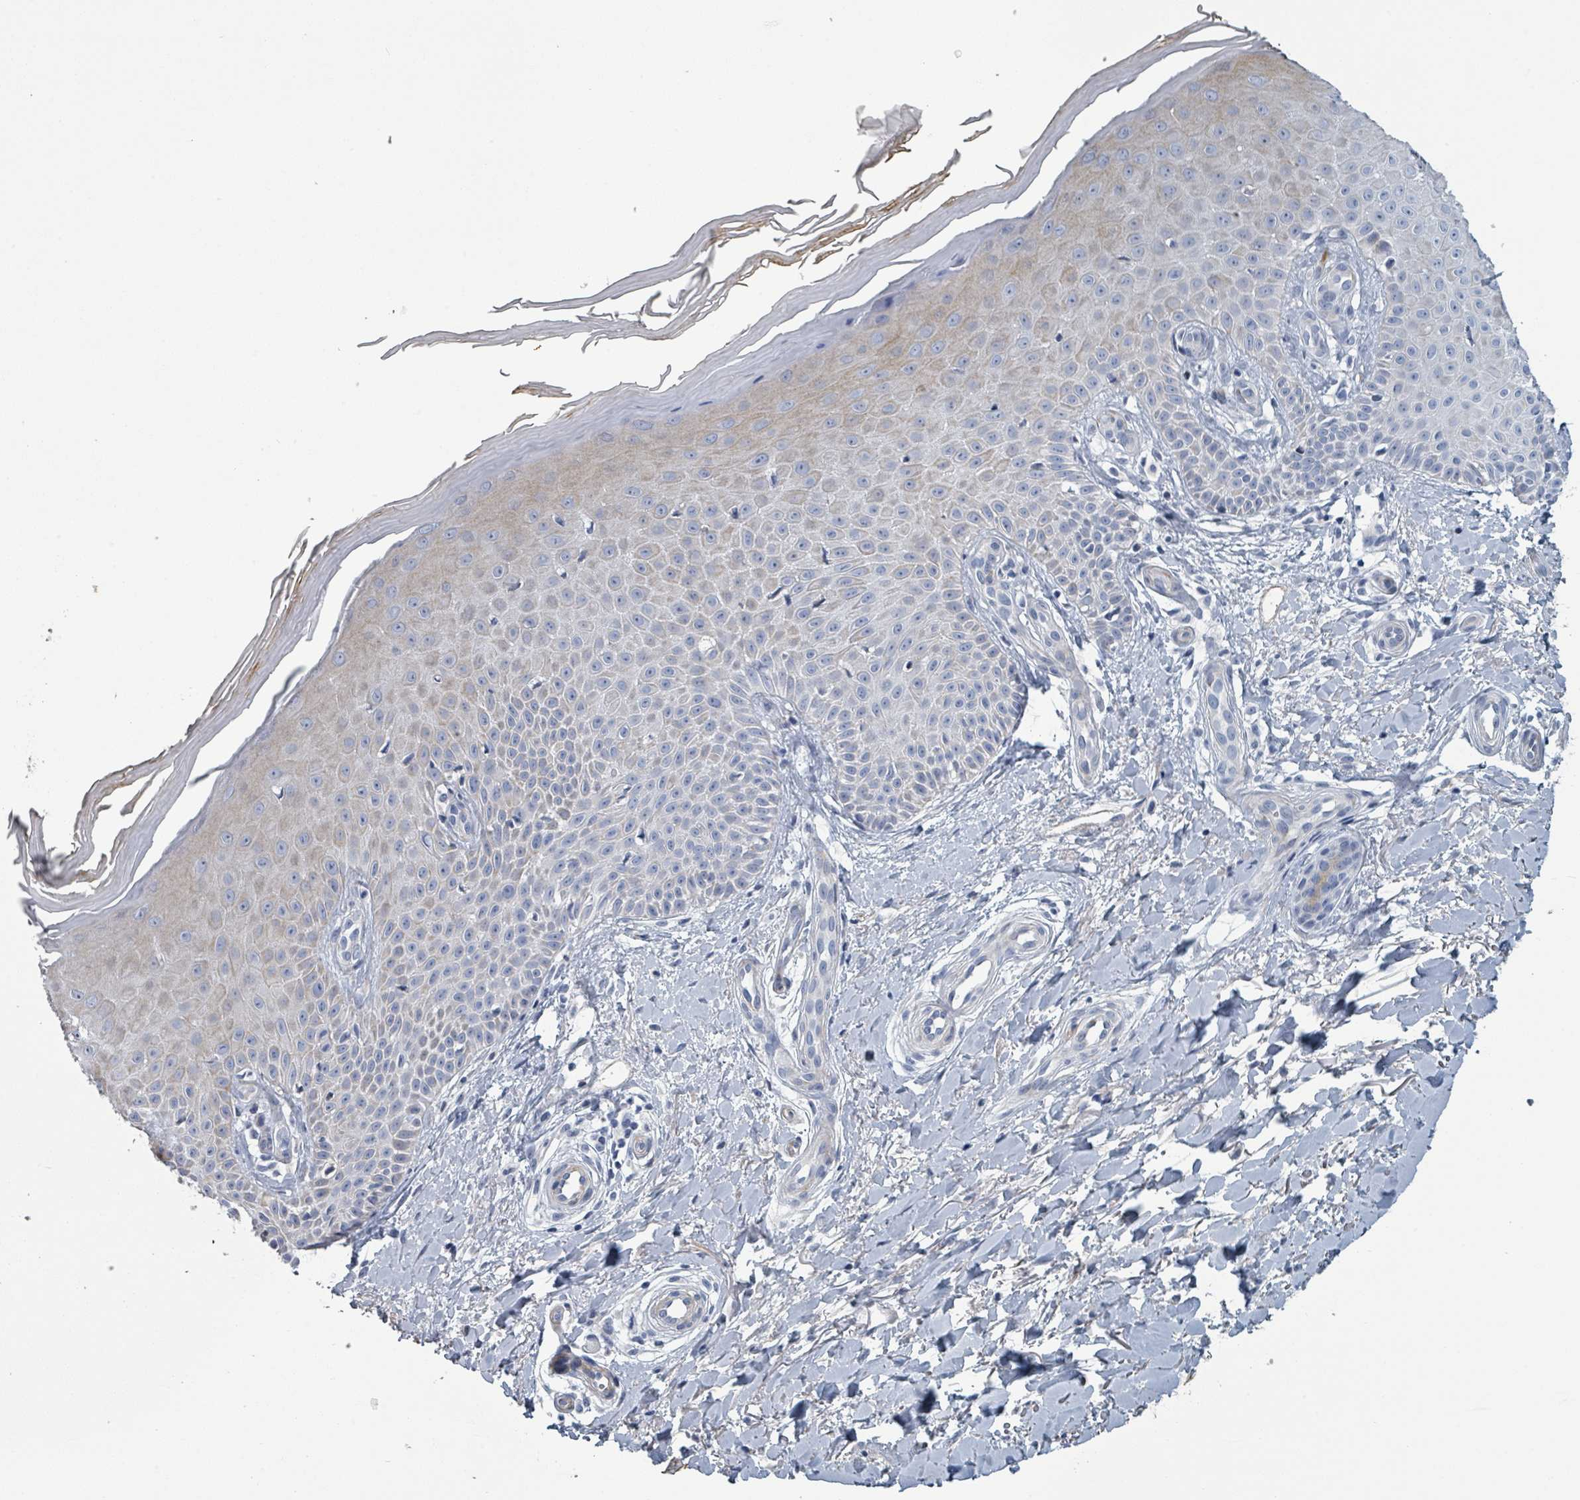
{"staining": {"intensity": "negative", "quantity": "none", "location": "none"}, "tissue": "skin", "cell_type": "Fibroblasts", "image_type": "normal", "snomed": [{"axis": "morphology", "description": "Normal tissue, NOS"}, {"axis": "topography", "description": "Skin"}], "caption": "A photomicrograph of skin stained for a protein displays no brown staining in fibroblasts. (Stains: DAB immunohistochemistry with hematoxylin counter stain, Microscopy: brightfield microscopy at high magnification).", "gene": "RAB33B", "patient": {"sex": "male", "age": 81}}